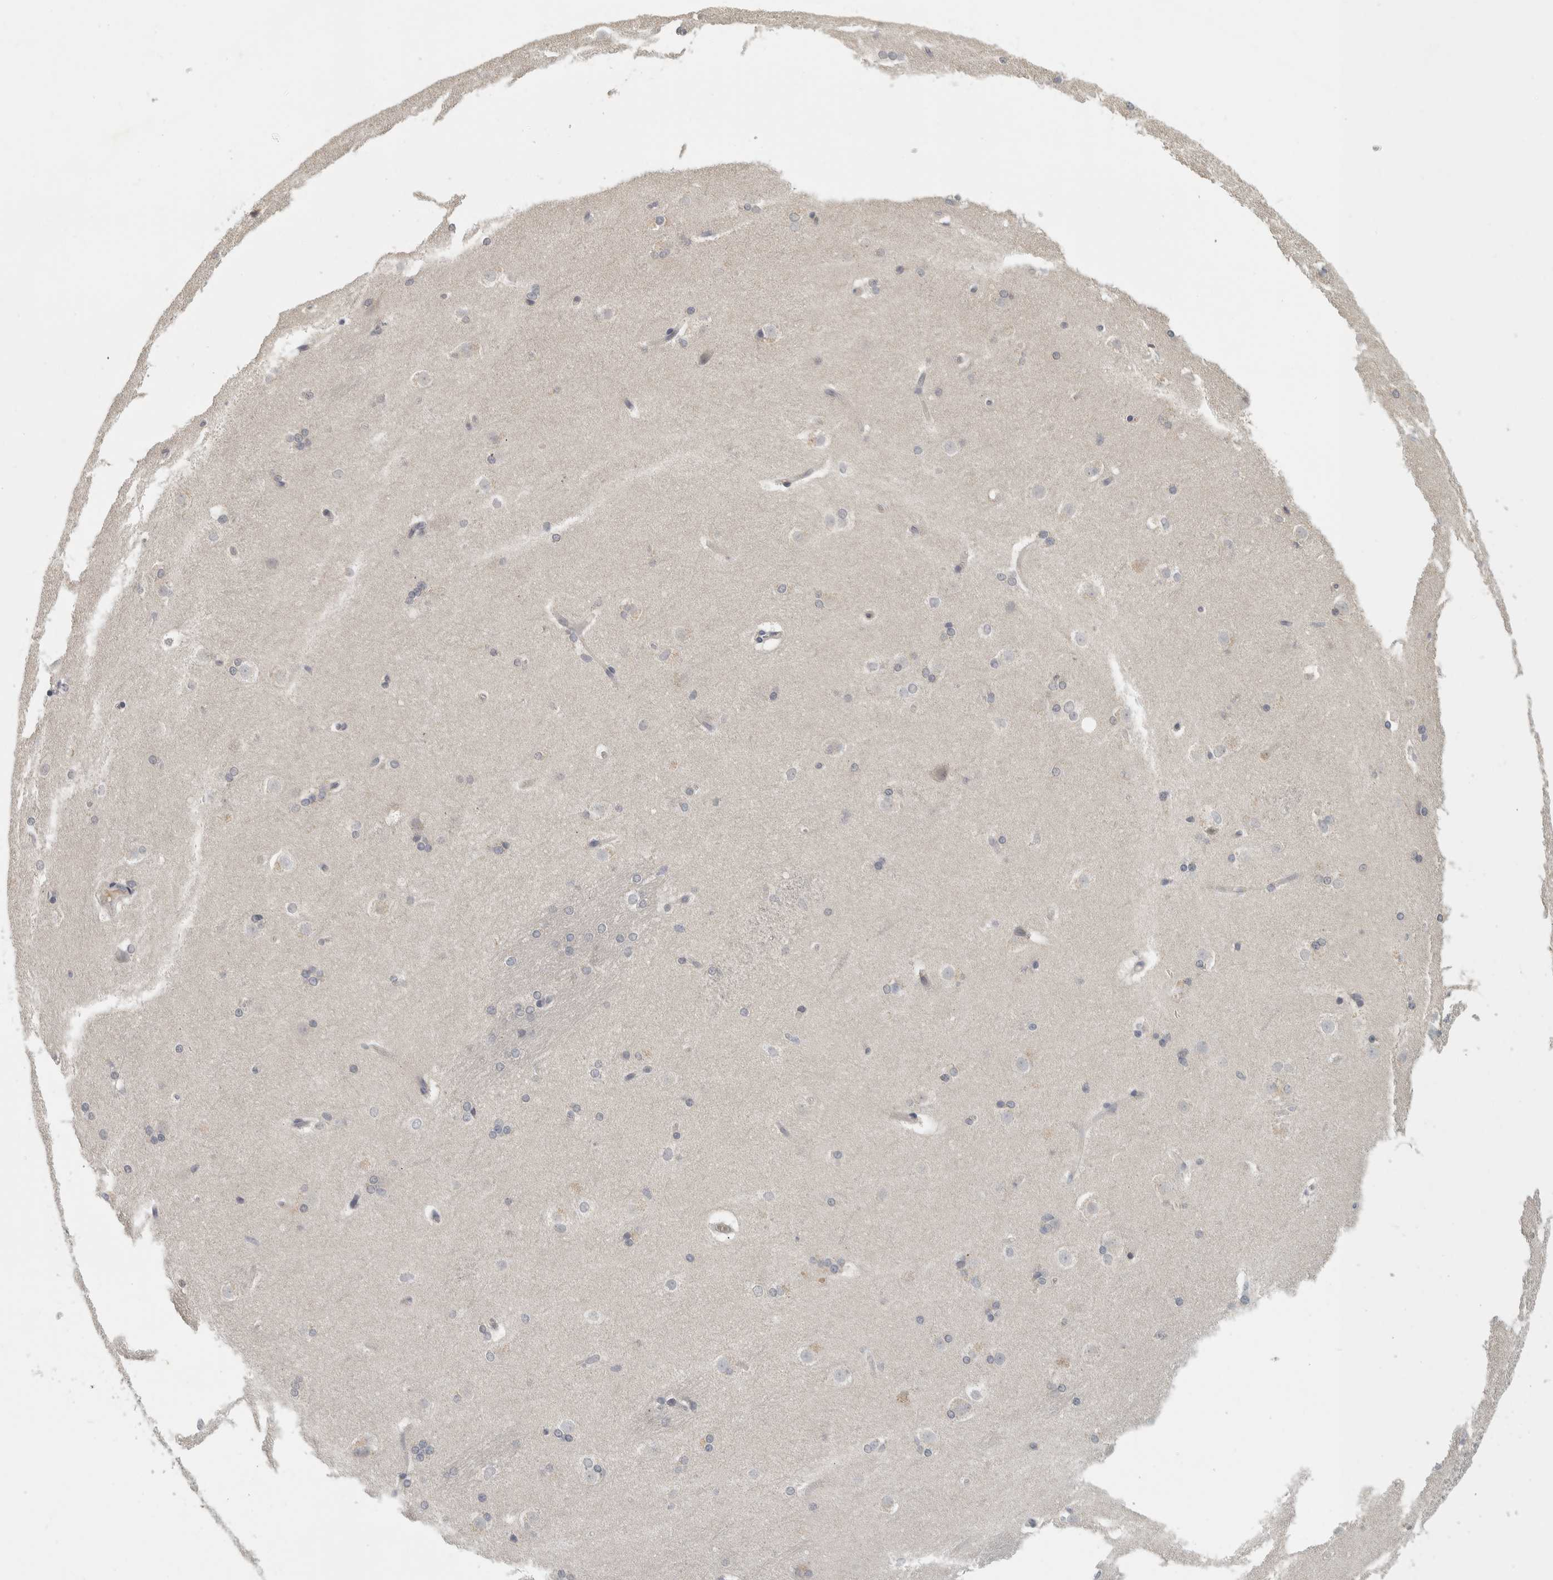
{"staining": {"intensity": "negative", "quantity": "none", "location": "none"}, "tissue": "caudate", "cell_type": "Glial cells", "image_type": "normal", "snomed": [{"axis": "morphology", "description": "Normal tissue, NOS"}, {"axis": "topography", "description": "Lateral ventricle wall"}], "caption": "The immunohistochemistry (IHC) histopathology image has no significant staining in glial cells of caudate. The staining is performed using DAB brown chromogen with nuclei counter-stained in using hematoxylin.", "gene": "AFP", "patient": {"sex": "female", "age": 19}}